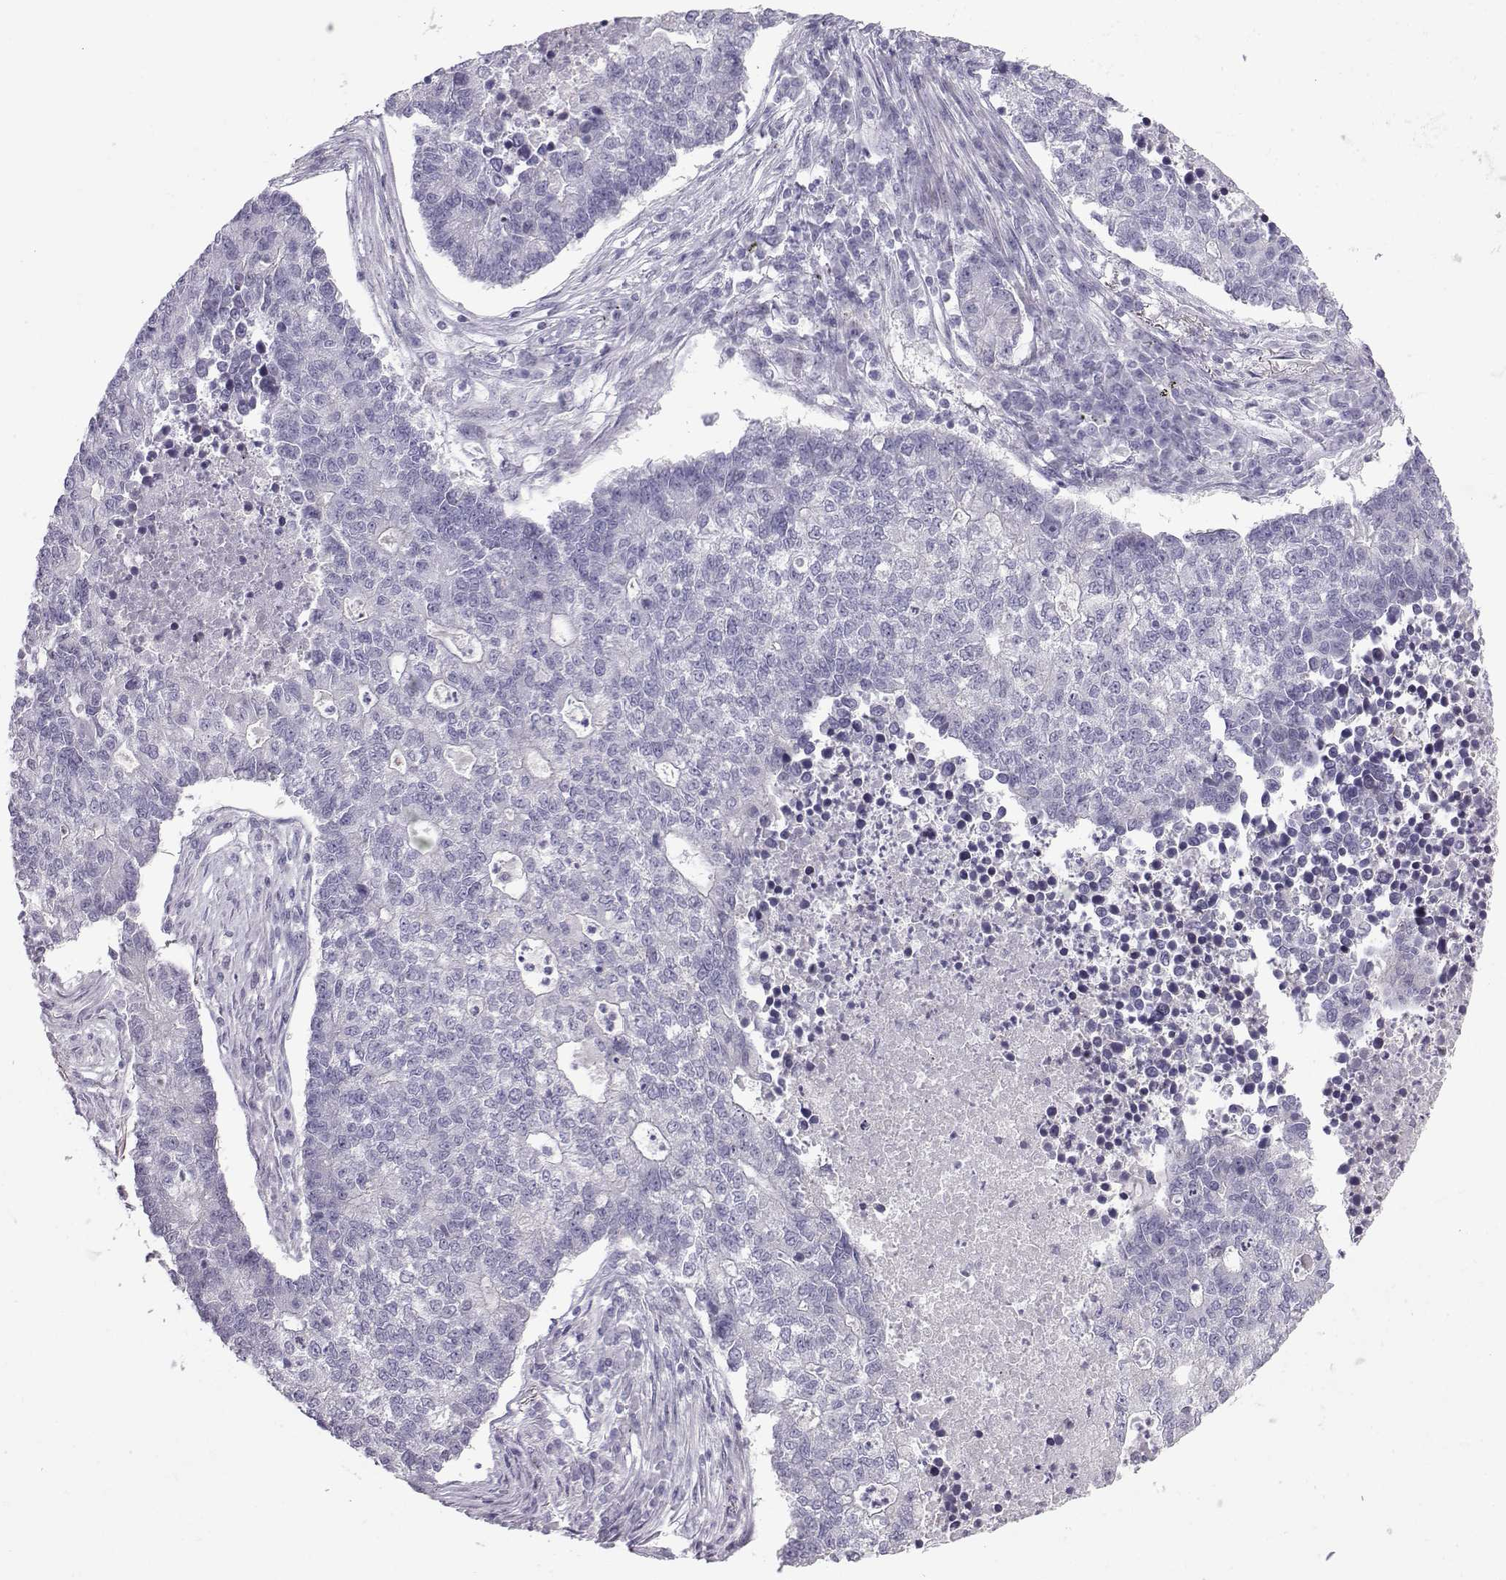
{"staining": {"intensity": "negative", "quantity": "none", "location": "none"}, "tissue": "lung cancer", "cell_type": "Tumor cells", "image_type": "cancer", "snomed": [{"axis": "morphology", "description": "Adenocarcinoma, NOS"}, {"axis": "topography", "description": "Lung"}], "caption": "High power microscopy photomicrograph of an IHC image of adenocarcinoma (lung), revealing no significant expression in tumor cells.", "gene": "DMRT3", "patient": {"sex": "male", "age": 57}}